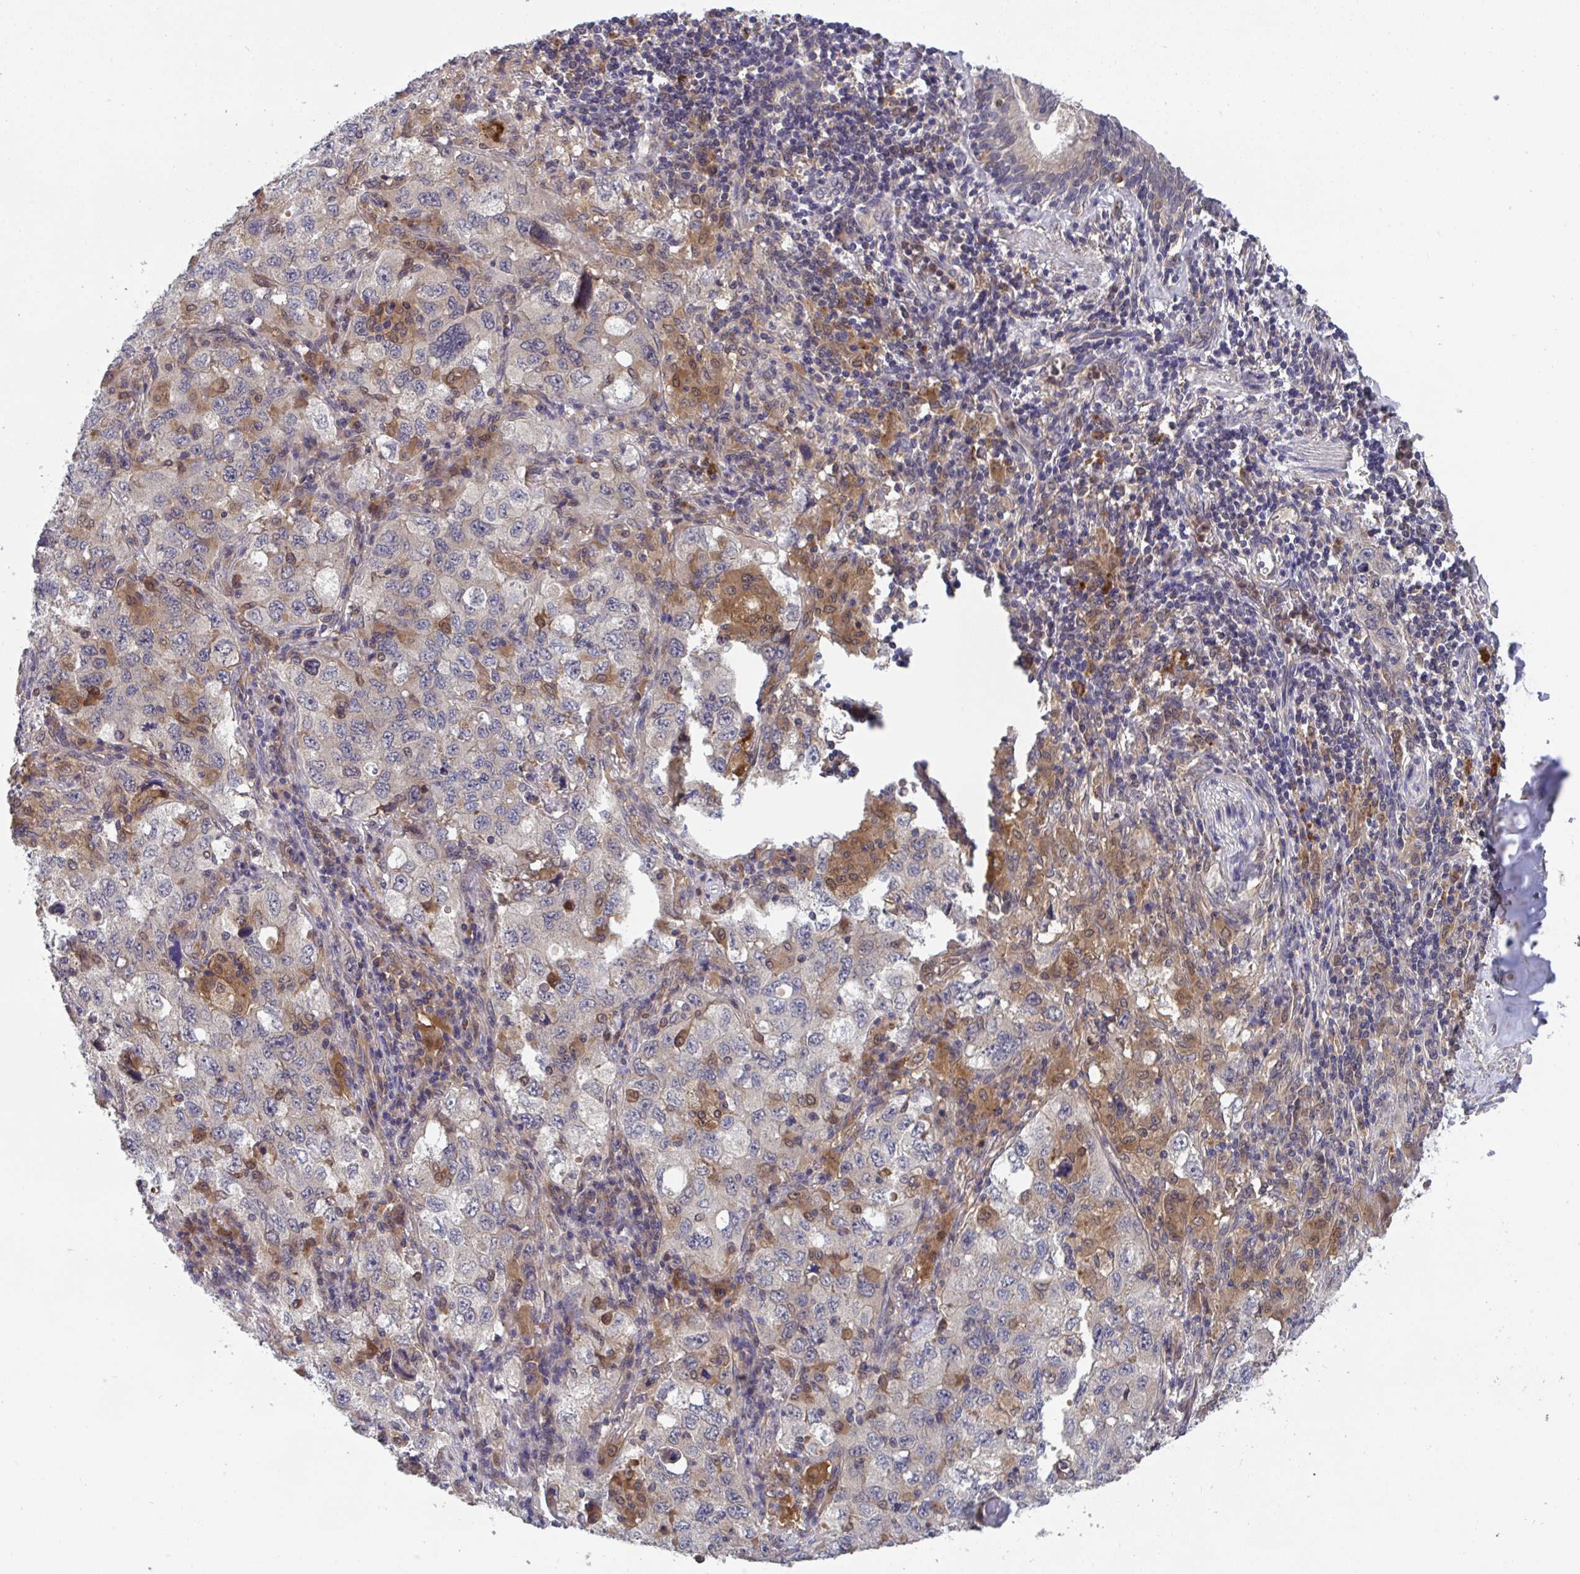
{"staining": {"intensity": "negative", "quantity": "none", "location": "none"}, "tissue": "lung cancer", "cell_type": "Tumor cells", "image_type": "cancer", "snomed": [{"axis": "morphology", "description": "Adenocarcinoma, NOS"}, {"axis": "topography", "description": "Lung"}], "caption": "An IHC image of lung adenocarcinoma is shown. There is no staining in tumor cells of lung adenocarcinoma. (Stains: DAB IHC with hematoxylin counter stain, Microscopy: brightfield microscopy at high magnification).", "gene": "TIGAR", "patient": {"sex": "female", "age": 57}}